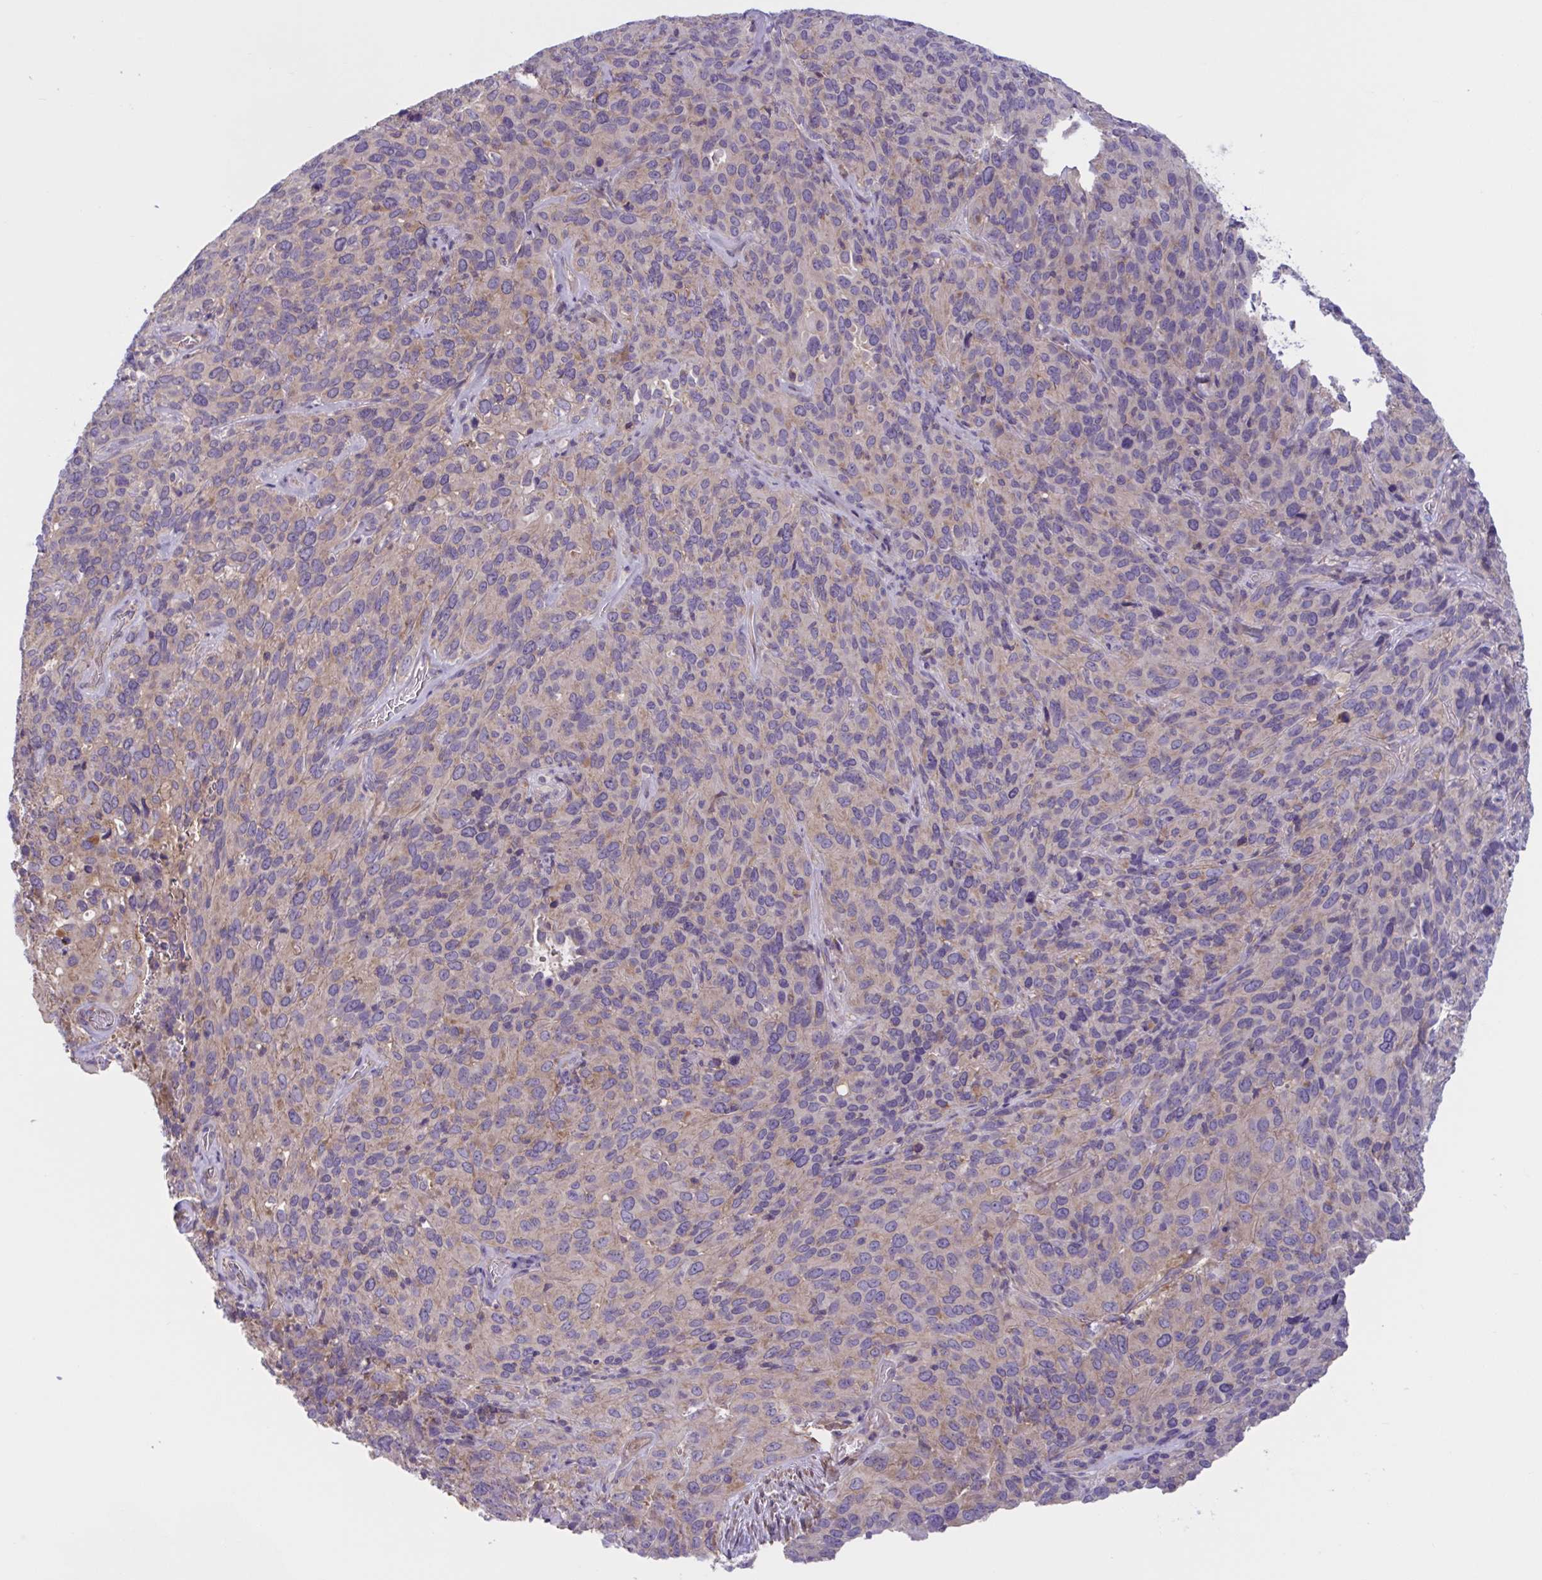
{"staining": {"intensity": "weak", "quantity": "<25%", "location": "cytoplasmic/membranous"}, "tissue": "cervical cancer", "cell_type": "Tumor cells", "image_type": "cancer", "snomed": [{"axis": "morphology", "description": "Squamous cell carcinoma, NOS"}, {"axis": "topography", "description": "Cervix"}], "caption": "Image shows no protein staining in tumor cells of squamous cell carcinoma (cervical) tissue.", "gene": "WNT9B", "patient": {"sex": "female", "age": 51}}